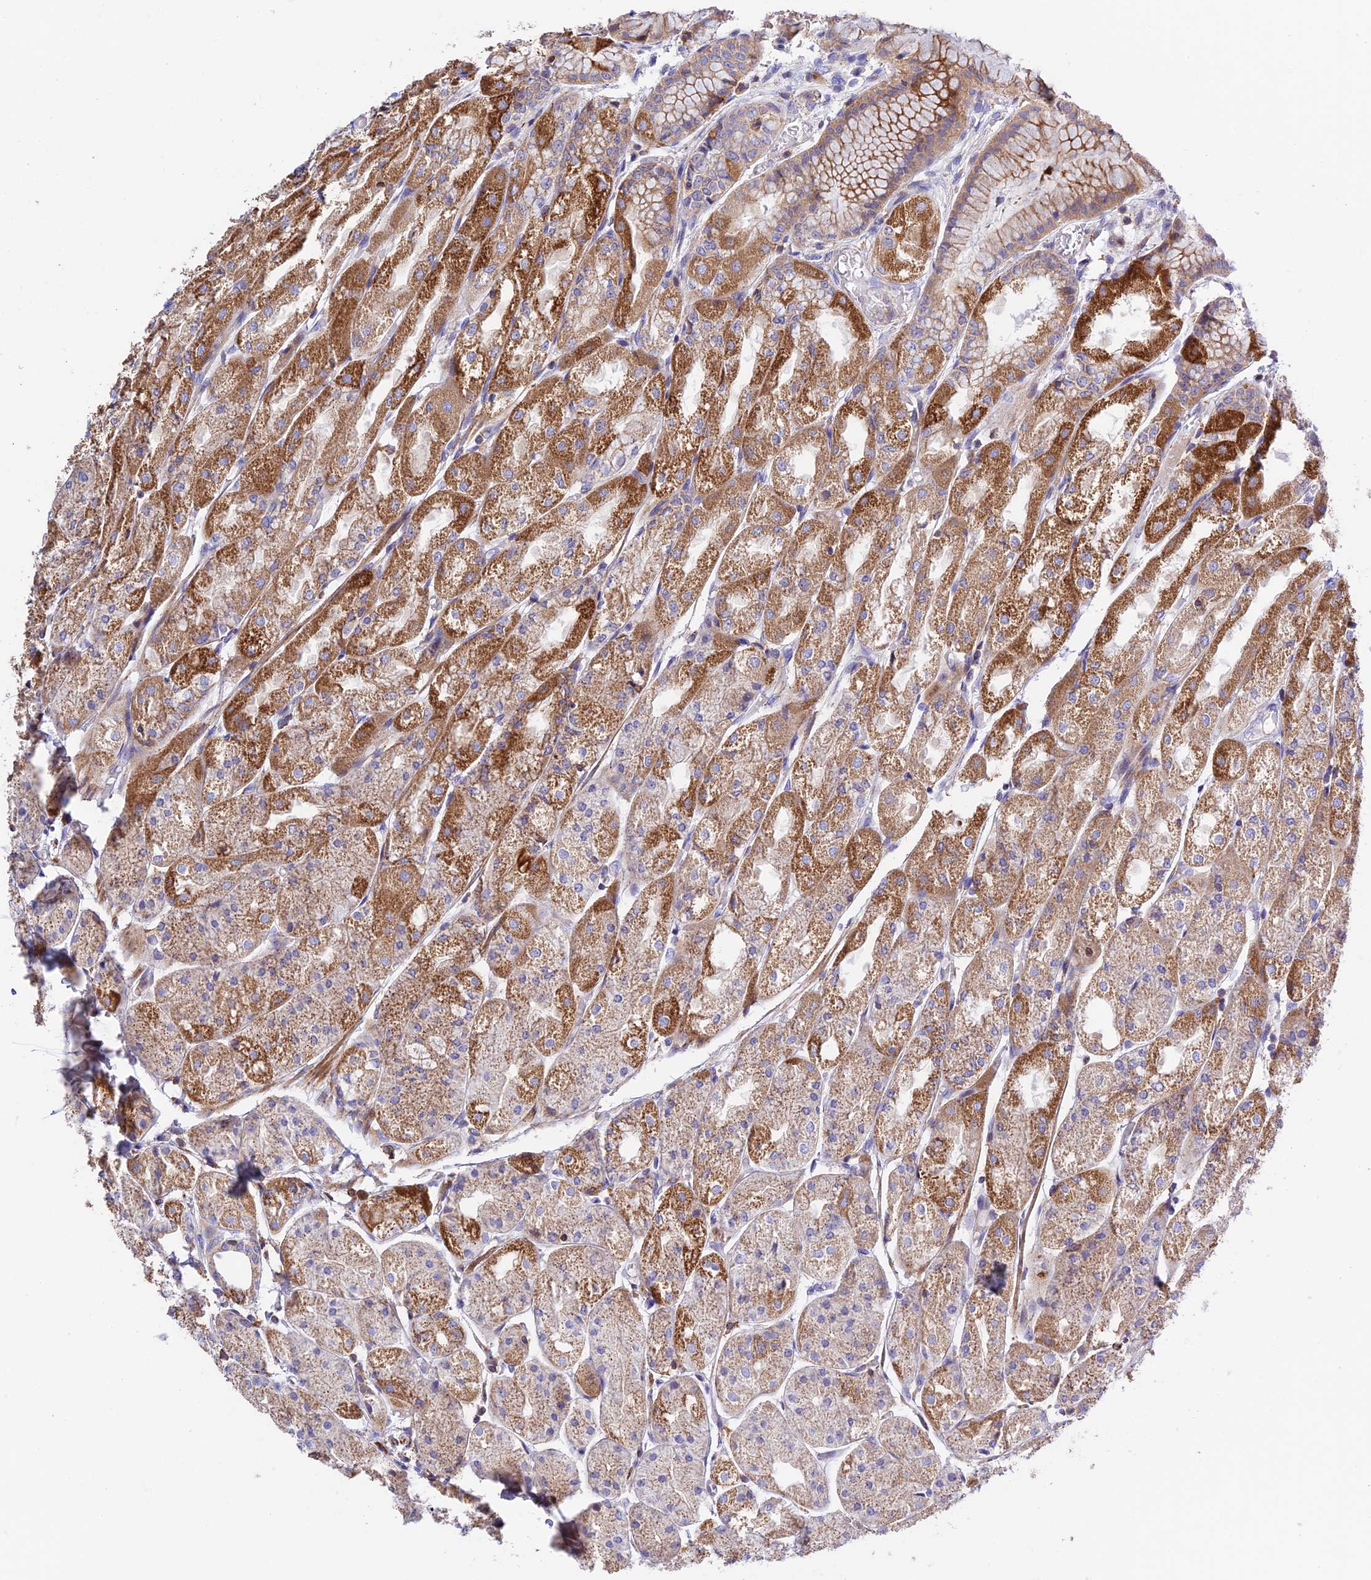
{"staining": {"intensity": "strong", "quantity": "25%-75%", "location": "cytoplasmic/membranous"}, "tissue": "stomach", "cell_type": "Glandular cells", "image_type": "normal", "snomed": [{"axis": "morphology", "description": "Normal tissue, NOS"}, {"axis": "topography", "description": "Stomach, upper"}], "caption": "The histopathology image demonstrates immunohistochemical staining of unremarkable stomach. There is strong cytoplasmic/membranous expression is identified in about 25%-75% of glandular cells.", "gene": "PRIM1", "patient": {"sex": "male", "age": 72}}